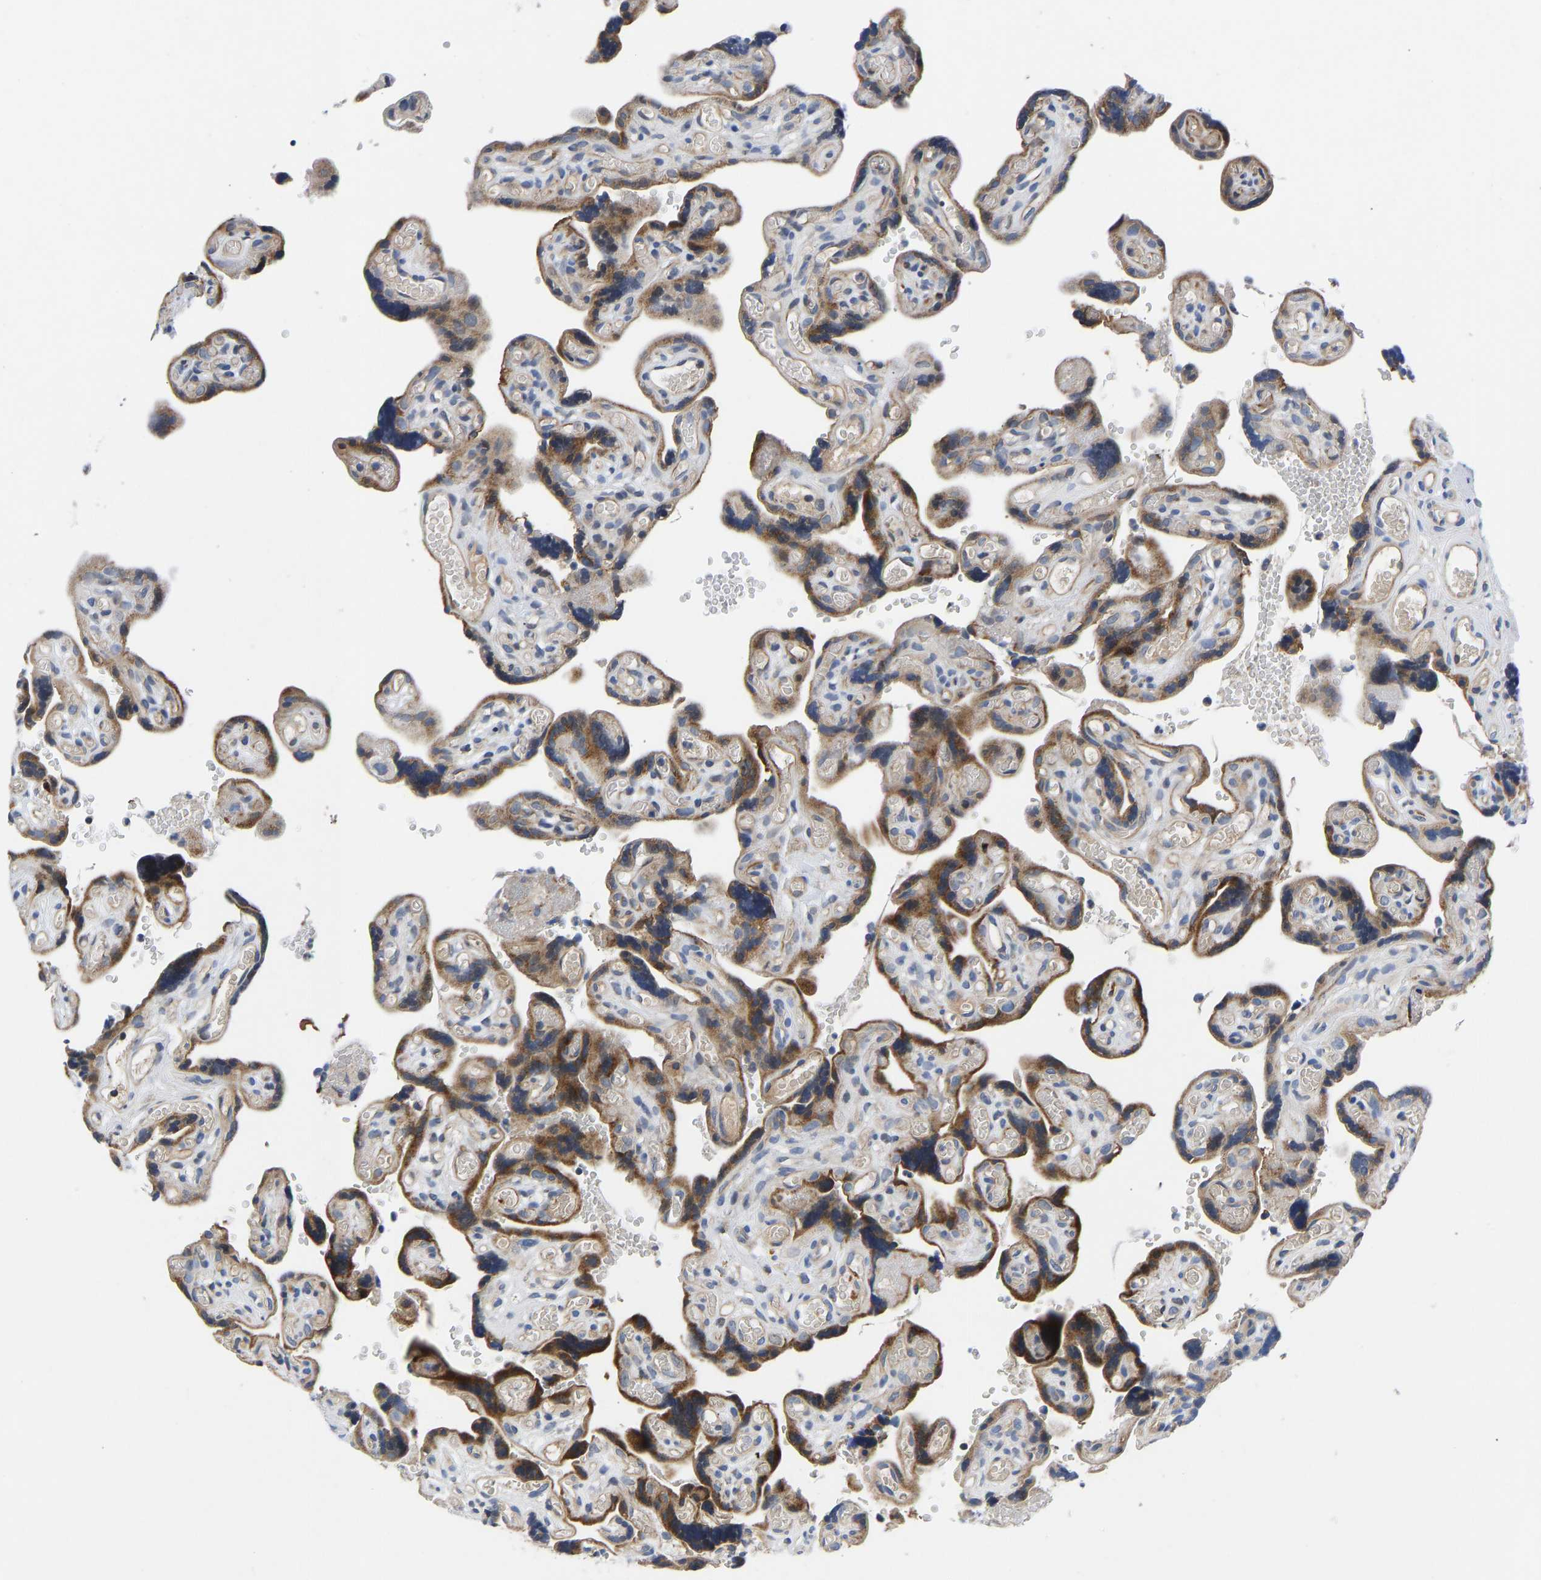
{"staining": {"intensity": "moderate", "quantity": "25%-75%", "location": "cytoplasmic/membranous"}, "tissue": "placenta", "cell_type": "Decidual cells", "image_type": "normal", "snomed": [{"axis": "morphology", "description": "Normal tissue, NOS"}, {"axis": "topography", "description": "Placenta"}], "caption": "Placenta stained for a protein displays moderate cytoplasmic/membranous positivity in decidual cells. (Stains: DAB in brown, nuclei in blue, Microscopy: brightfield microscopy at high magnification).", "gene": "FRRS1", "patient": {"sex": "female", "age": 30}}